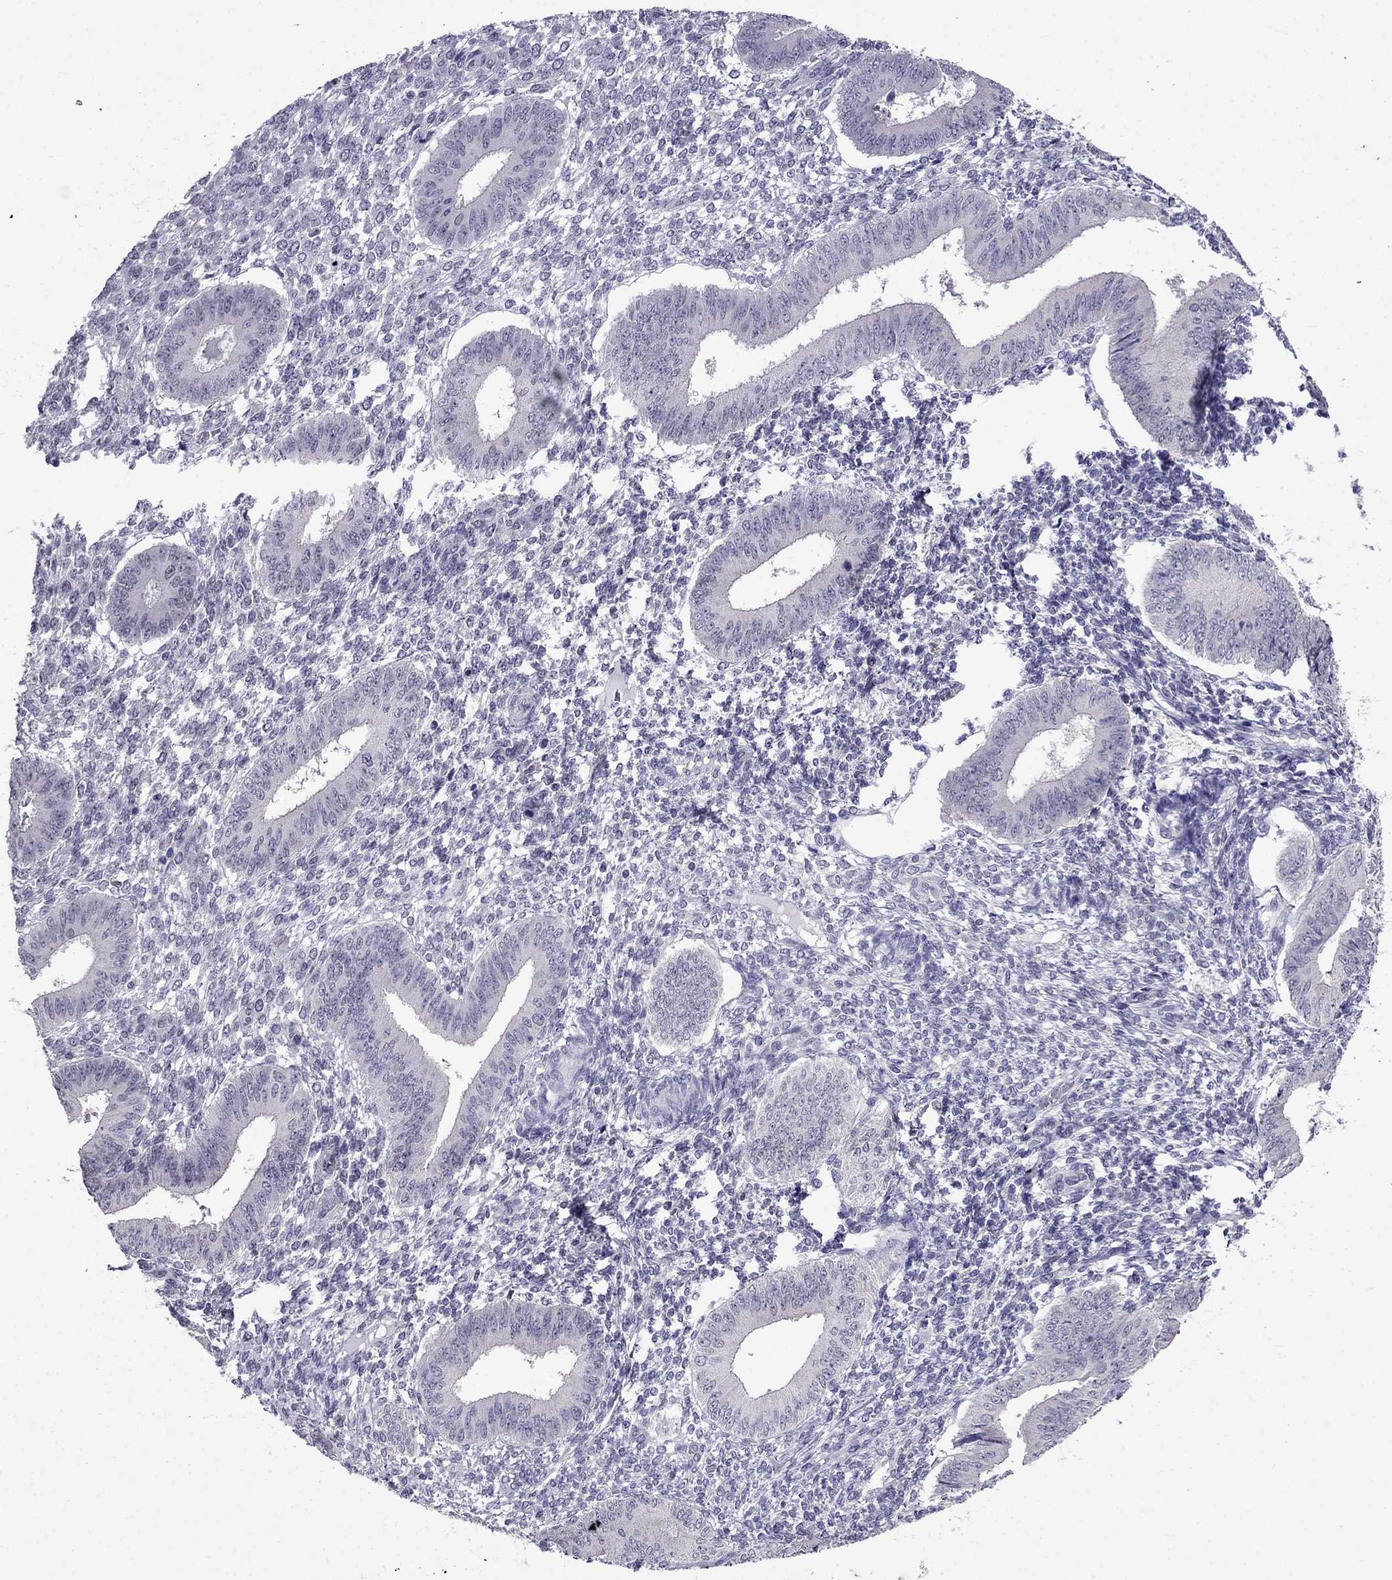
{"staining": {"intensity": "negative", "quantity": "none", "location": "none"}, "tissue": "endometrium", "cell_type": "Cells in endometrial stroma", "image_type": "normal", "snomed": [{"axis": "morphology", "description": "Normal tissue, NOS"}, {"axis": "topography", "description": "Endometrium"}], "caption": "Cells in endometrial stroma show no significant protein positivity in benign endometrium. (Stains: DAB immunohistochemistry with hematoxylin counter stain, Microscopy: brightfield microscopy at high magnification).", "gene": "AQP9", "patient": {"sex": "female", "age": 42}}